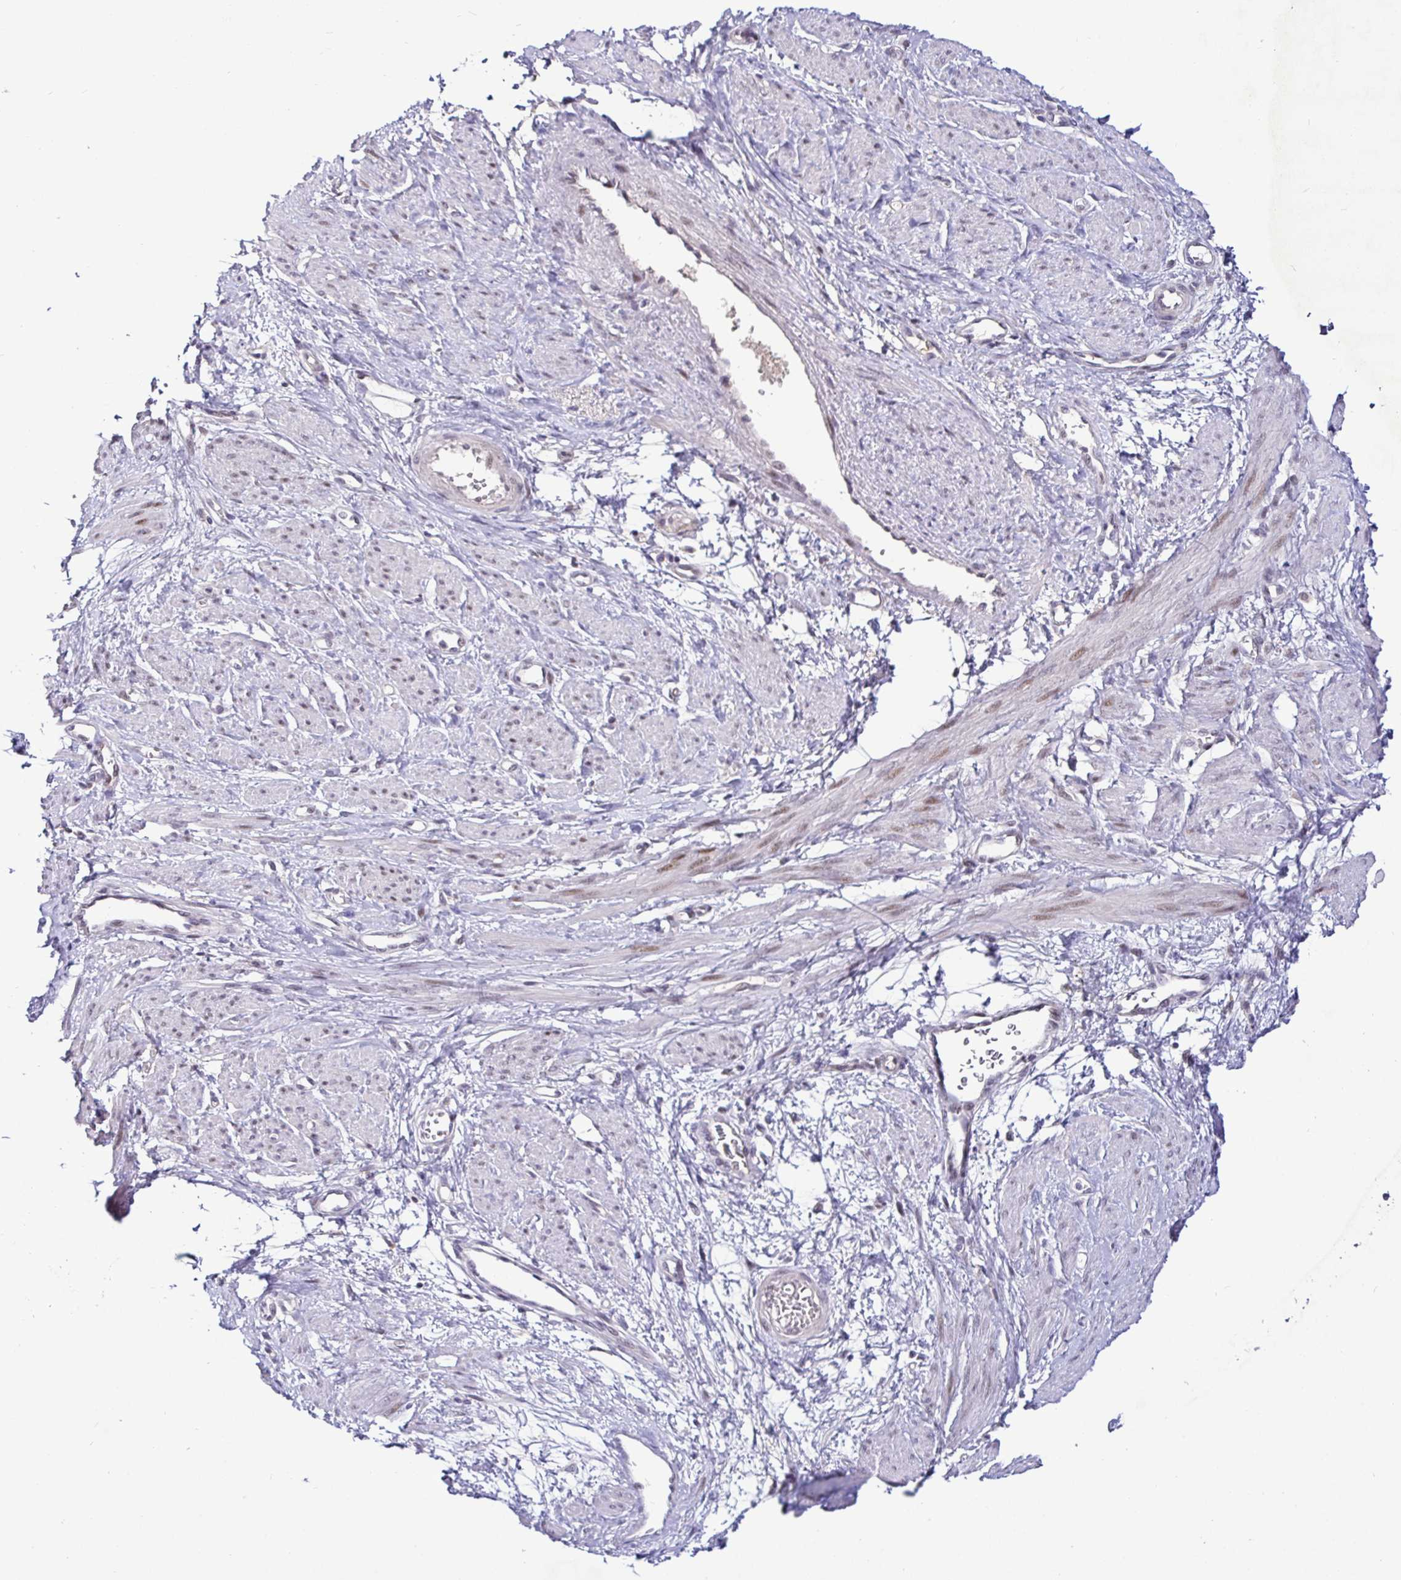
{"staining": {"intensity": "moderate", "quantity": "<25%", "location": "nuclear"}, "tissue": "smooth muscle", "cell_type": "Smooth muscle cells", "image_type": "normal", "snomed": [{"axis": "morphology", "description": "Normal tissue, NOS"}, {"axis": "topography", "description": "Smooth muscle"}, {"axis": "topography", "description": "Uterus"}], "caption": "A photomicrograph showing moderate nuclear positivity in approximately <25% of smooth muscle cells in unremarkable smooth muscle, as visualized by brown immunohistochemical staining.", "gene": "NUP188", "patient": {"sex": "female", "age": 39}}